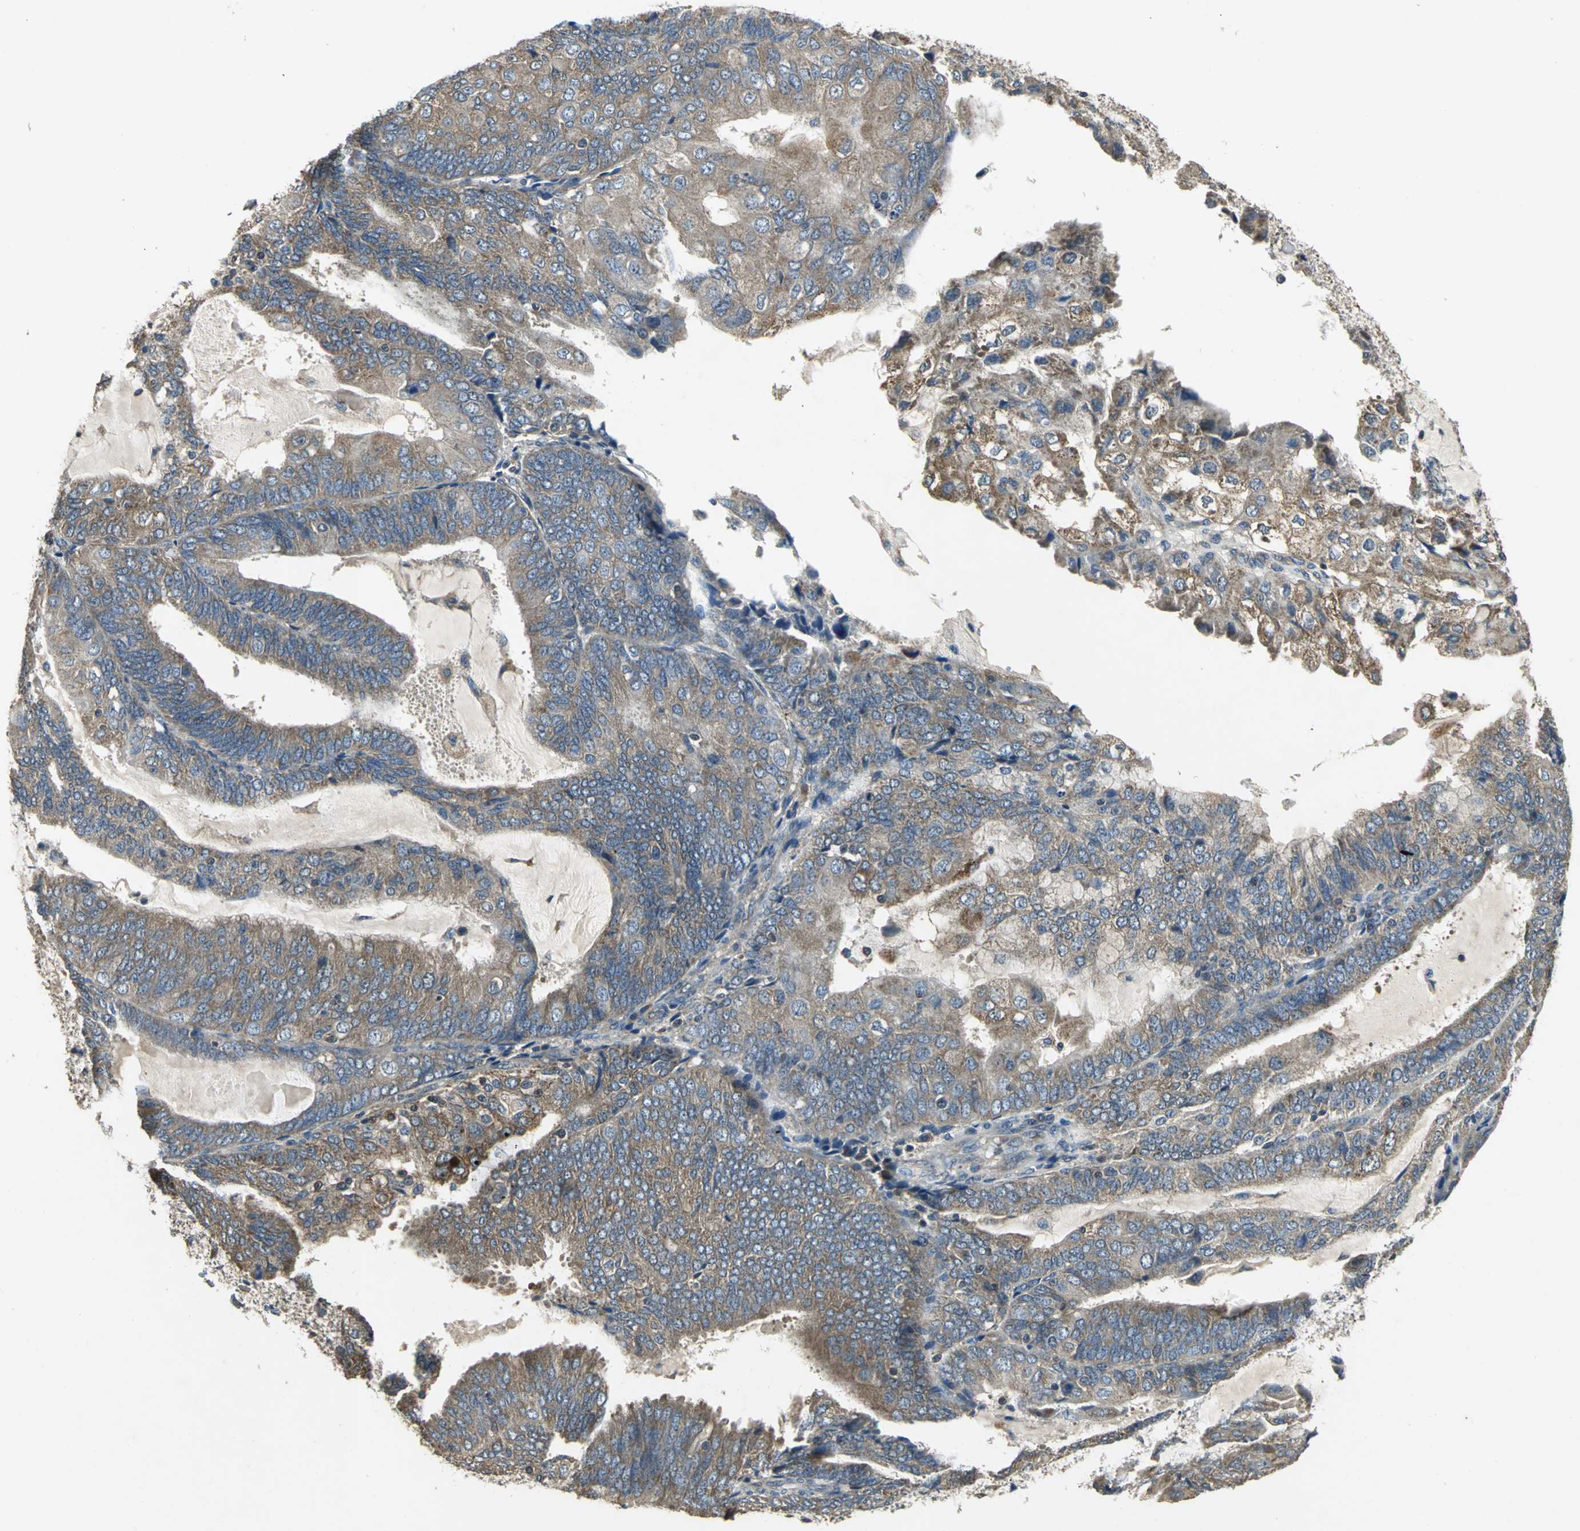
{"staining": {"intensity": "moderate", "quantity": ">75%", "location": "cytoplasmic/membranous"}, "tissue": "endometrial cancer", "cell_type": "Tumor cells", "image_type": "cancer", "snomed": [{"axis": "morphology", "description": "Adenocarcinoma, NOS"}, {"axis": "topography", "description": "Endometrium"}], "caption": "Immunohistochemical staining of human endometrial adenocarcinoma shows moderate cytoplasmic/membranous protein positivity in about >75% of tumor cells.", "gene": "IRF3", "patient": {"sex": "female", "age": 81}}